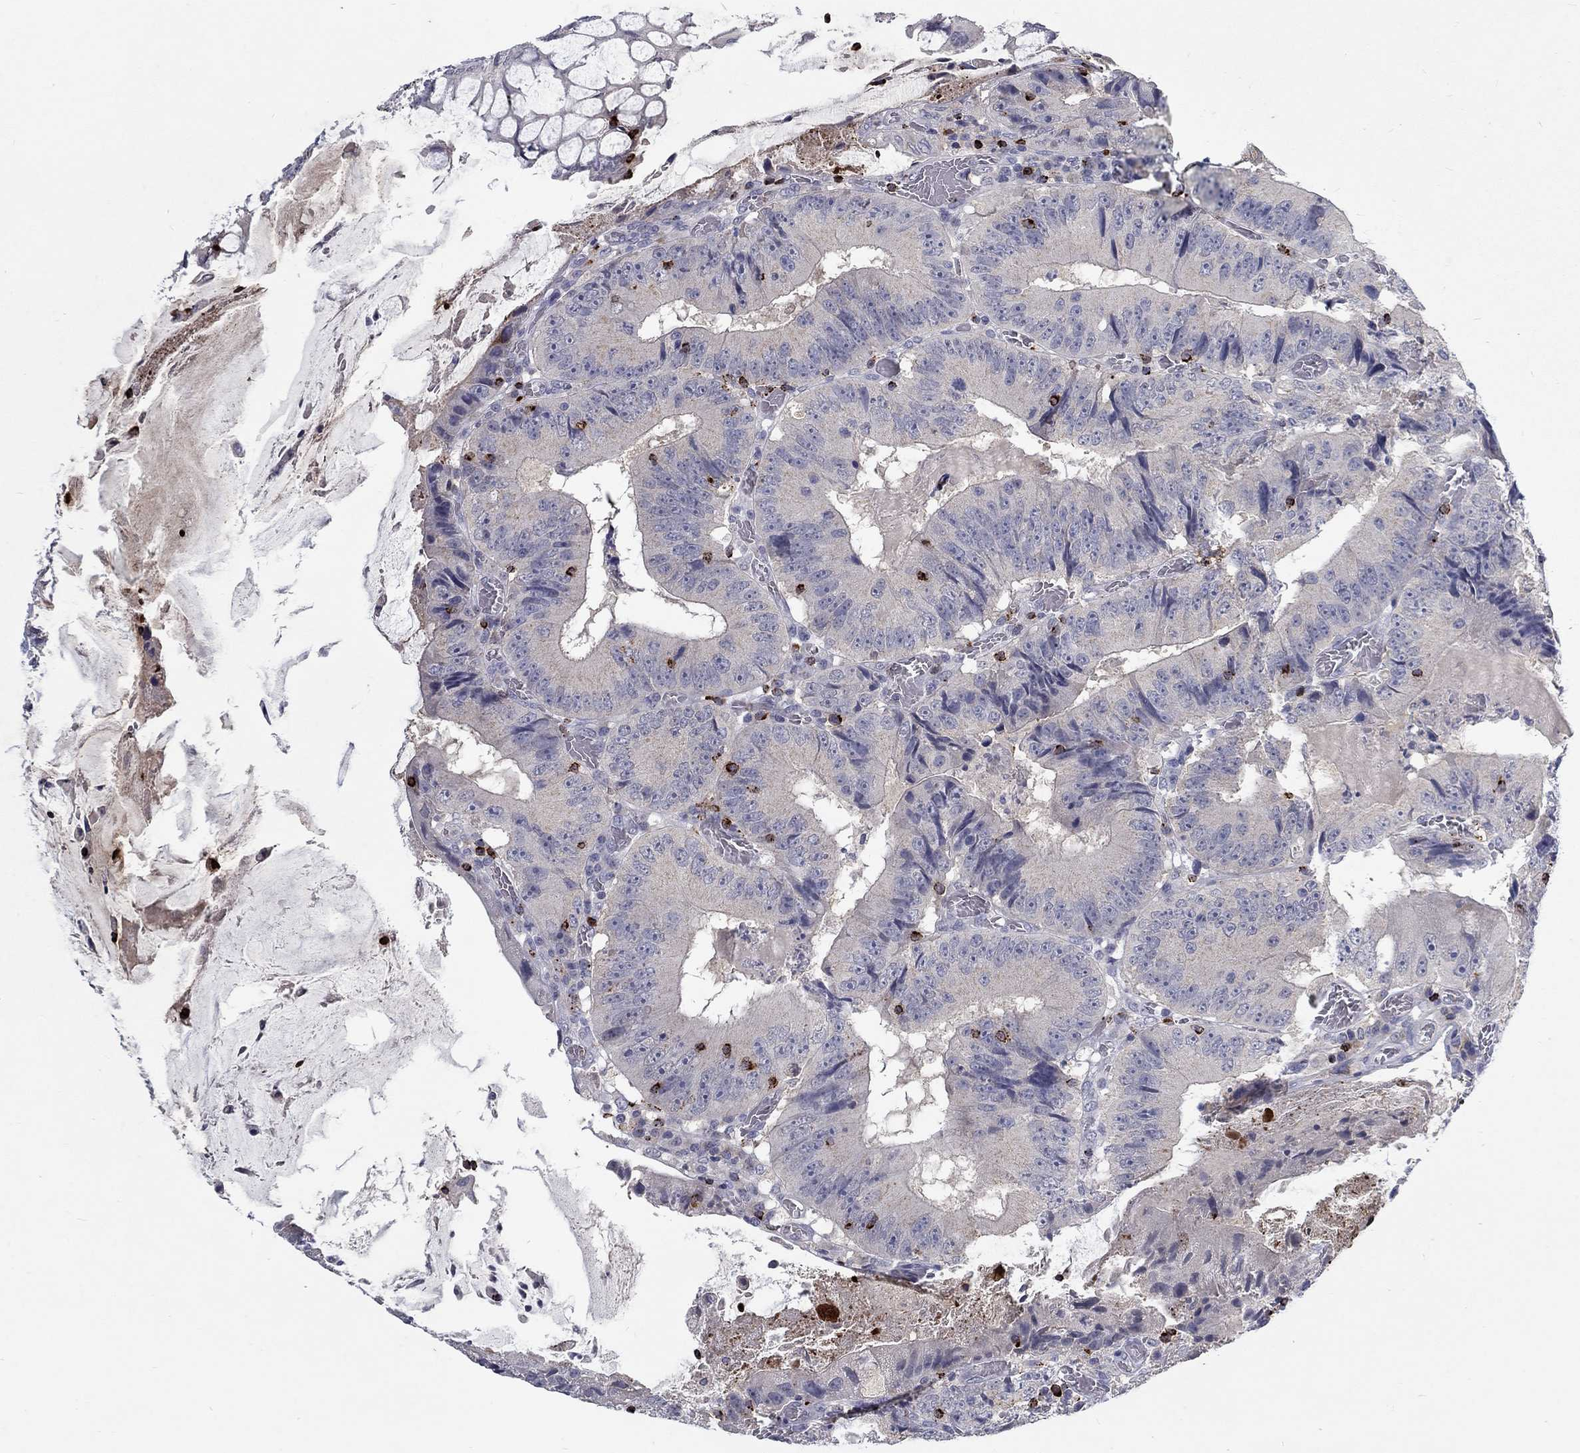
{"staining": {"intensity": "negative", "quantity": "none", "location": "none"}, "tissue": "colorectal cancer", "cell_type": "Tumor cells", "image_type": "cancer", "snomed": [{"axis": "morphology", "description": "Adenocarcinoma, NOS"}, {"axis": "topography", "description": "Colon"}], "caption": "There is no significant positivity in tumor cells of colorectal cancer (adenocarcinoma). Nuclei are stained in blue.", "gene": "GZMA", "patient": {"sex": "female", "age": 86}}